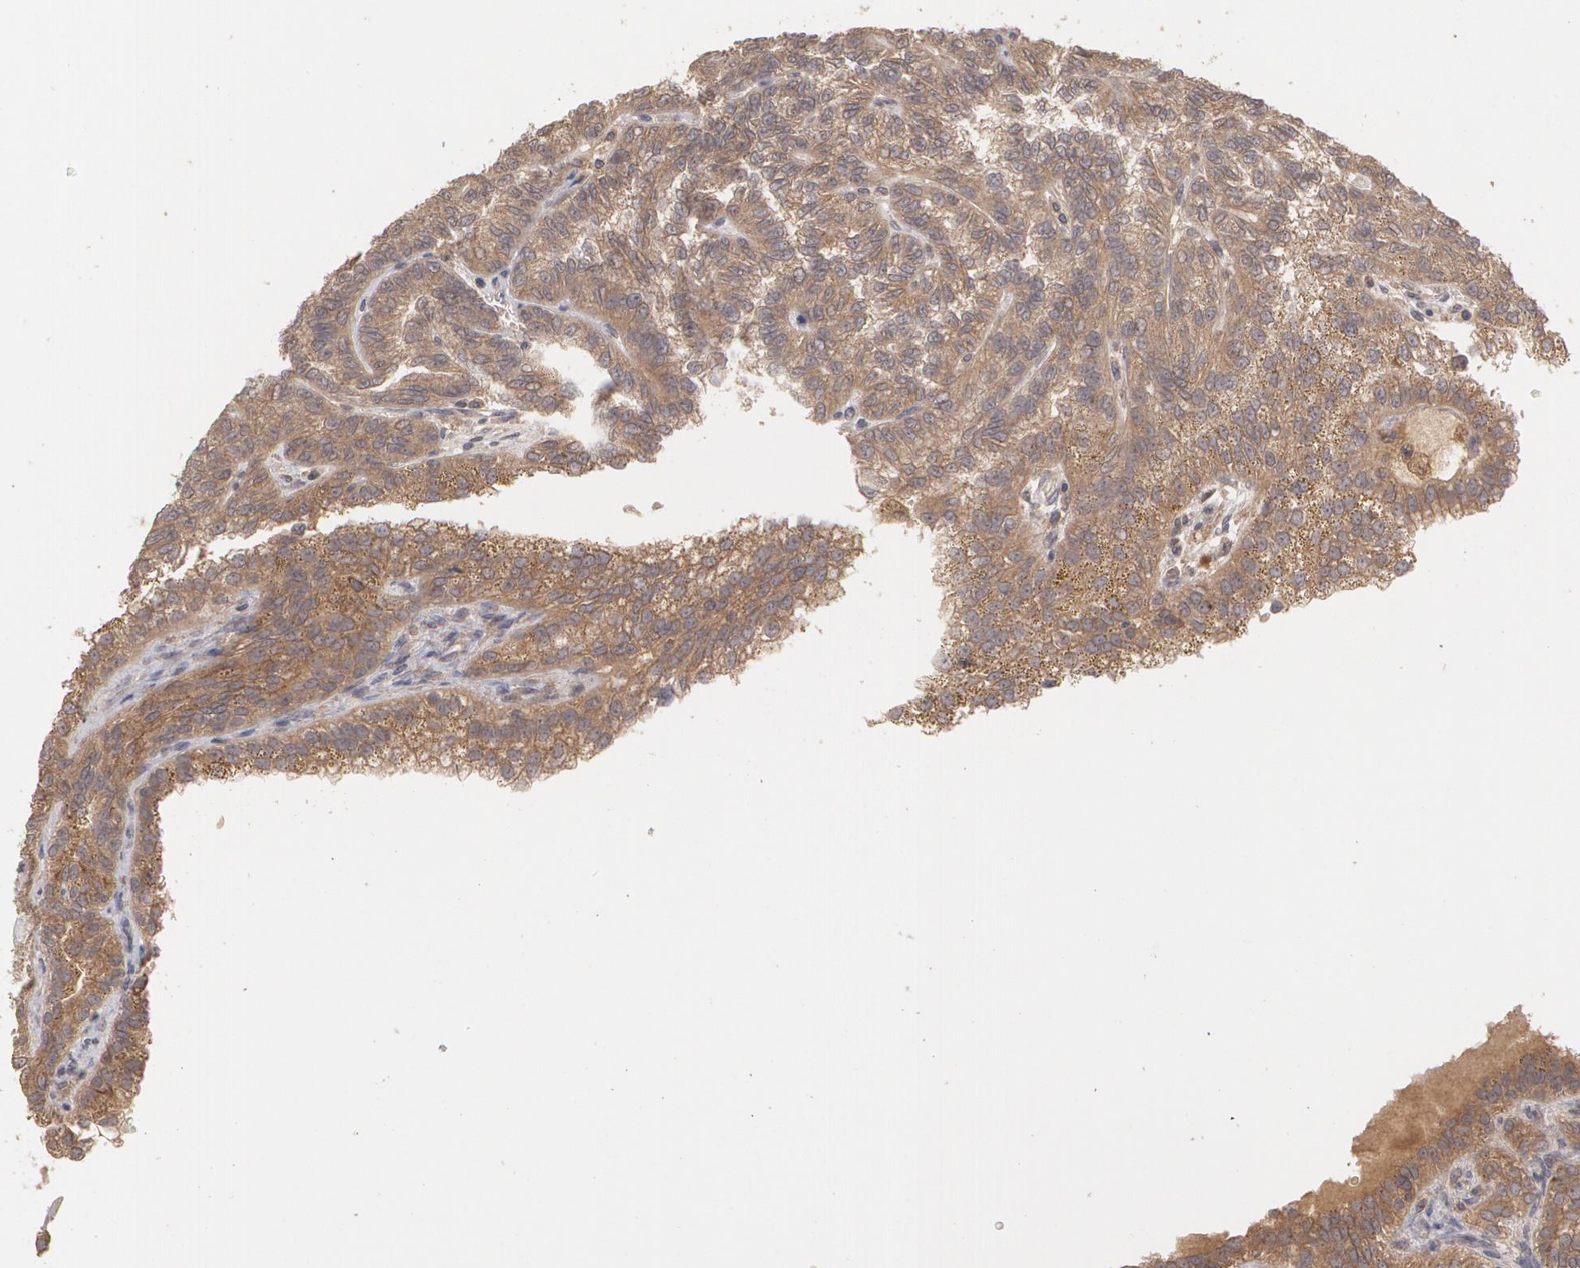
{"staining": {"intensity": "strong", "quantity": ">75%", "location": "cytoplasmic/membranous"}, "tissue": "renal cancer", "cell_type": "Tumor cells", "image_type": "cancer", "snomed": [{"axis": "morphology", "description": "Inflammation, NOS"}, {"axis": "morphology", "description": "Adenocarcinoma, NOS"}, {"axis": "topography", "description": "Kidney"}], "caption": "Immunohistochemical staining of human renal adenocarcinoma exhibits strong cytoplasmic/membranous protein staining in approximately >75% of tumor cells.", "gene": "ARF6", "patient": {"sex": "male", "age": 68}}